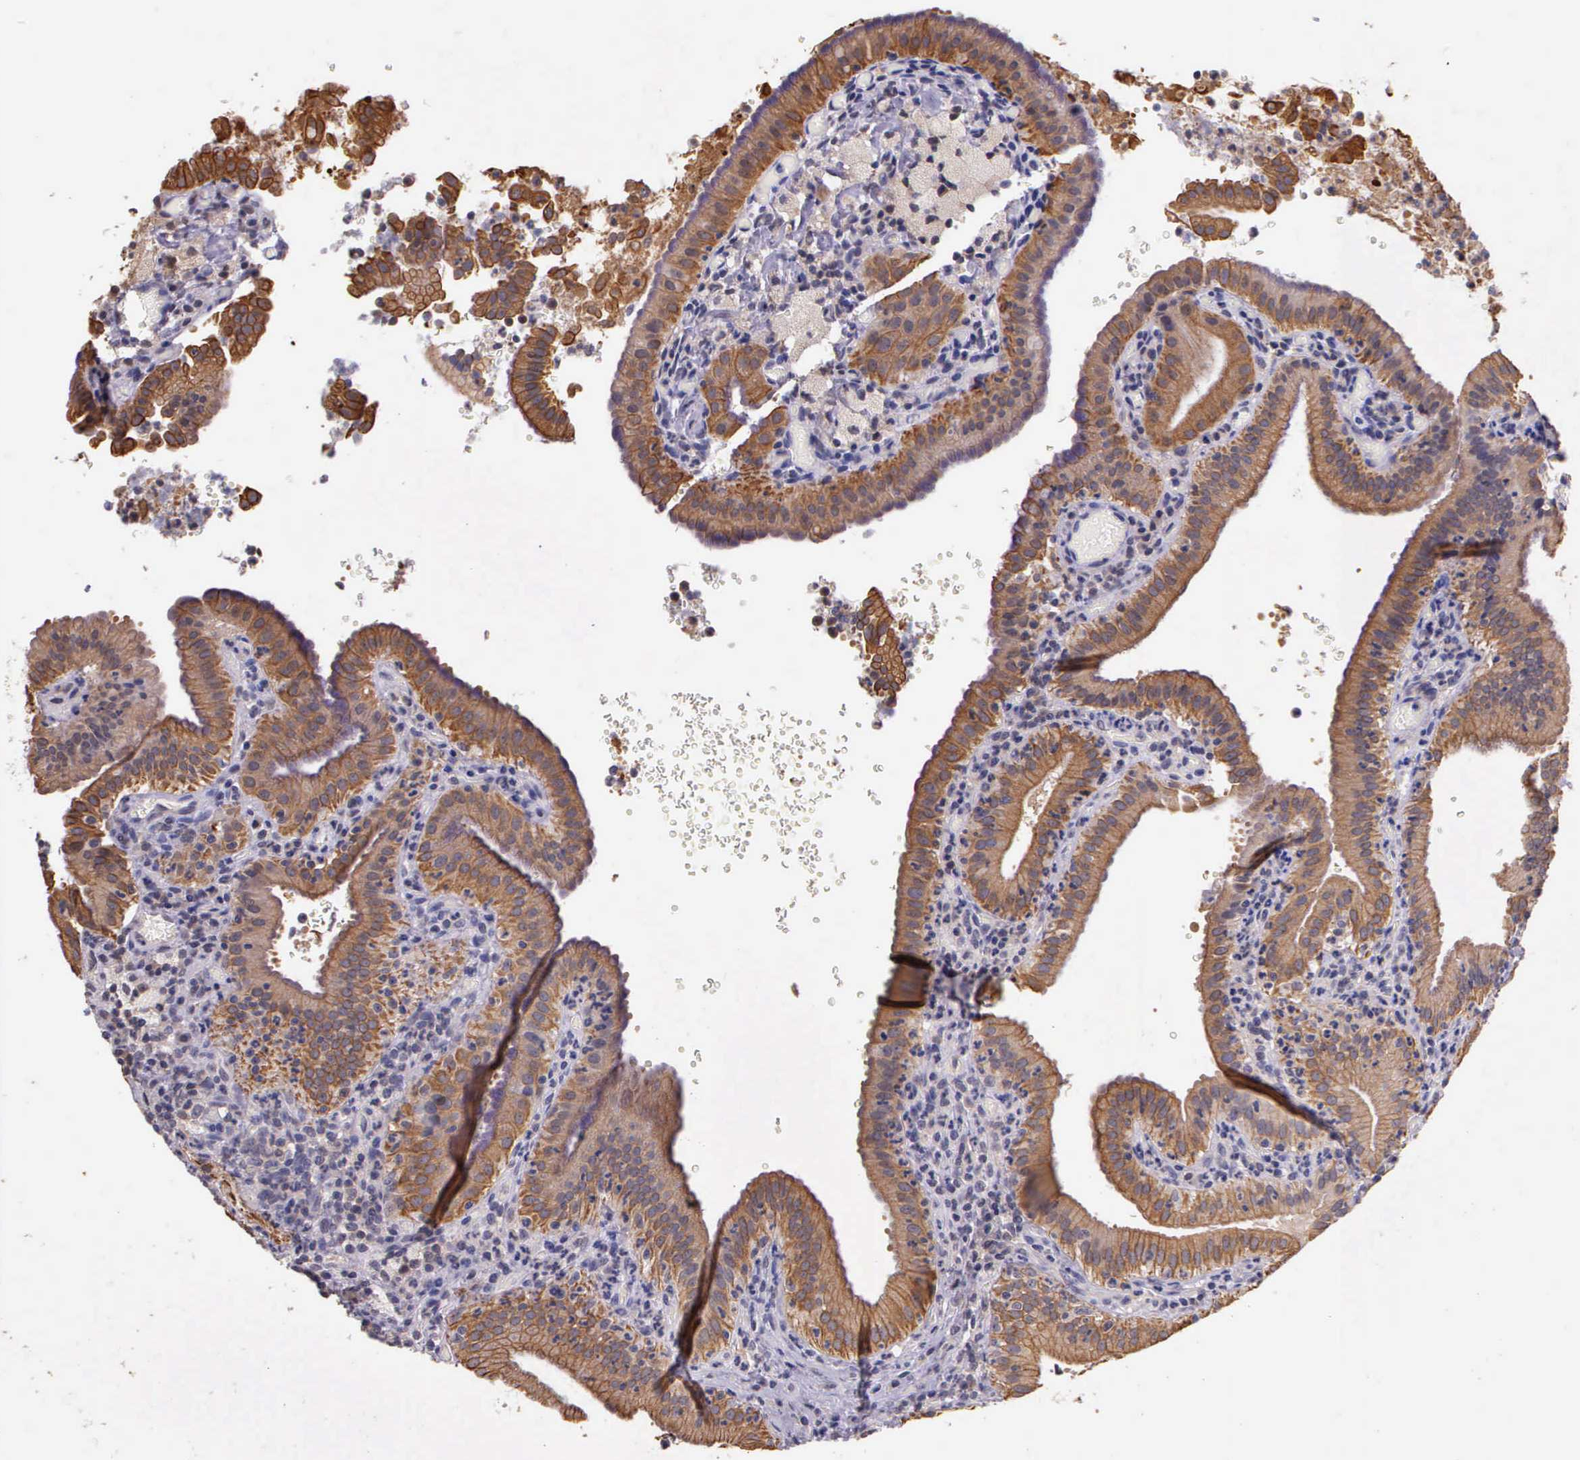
{"staining": {"intensity": "moderate", "quantity": ">75%", "location": "cytoplasmic/membranous"}, "tissue": "gallbladder", "cell_type": "Glandular cells", "image_type": "normal", "snomed": [{"axis": "morphology", "description": "Normal tissue, NOS"}, {"axis": "topography", "description": "Gallbladder"}], "caption": "Immunohistochemical staining of normal human gallbladder exhibits moderate cytoplasmic/membranous protein positivity in approximately >75% of glandular cells.", "gene": "IGBP1P2", "patient": {"sex": "male", "age": 59}}